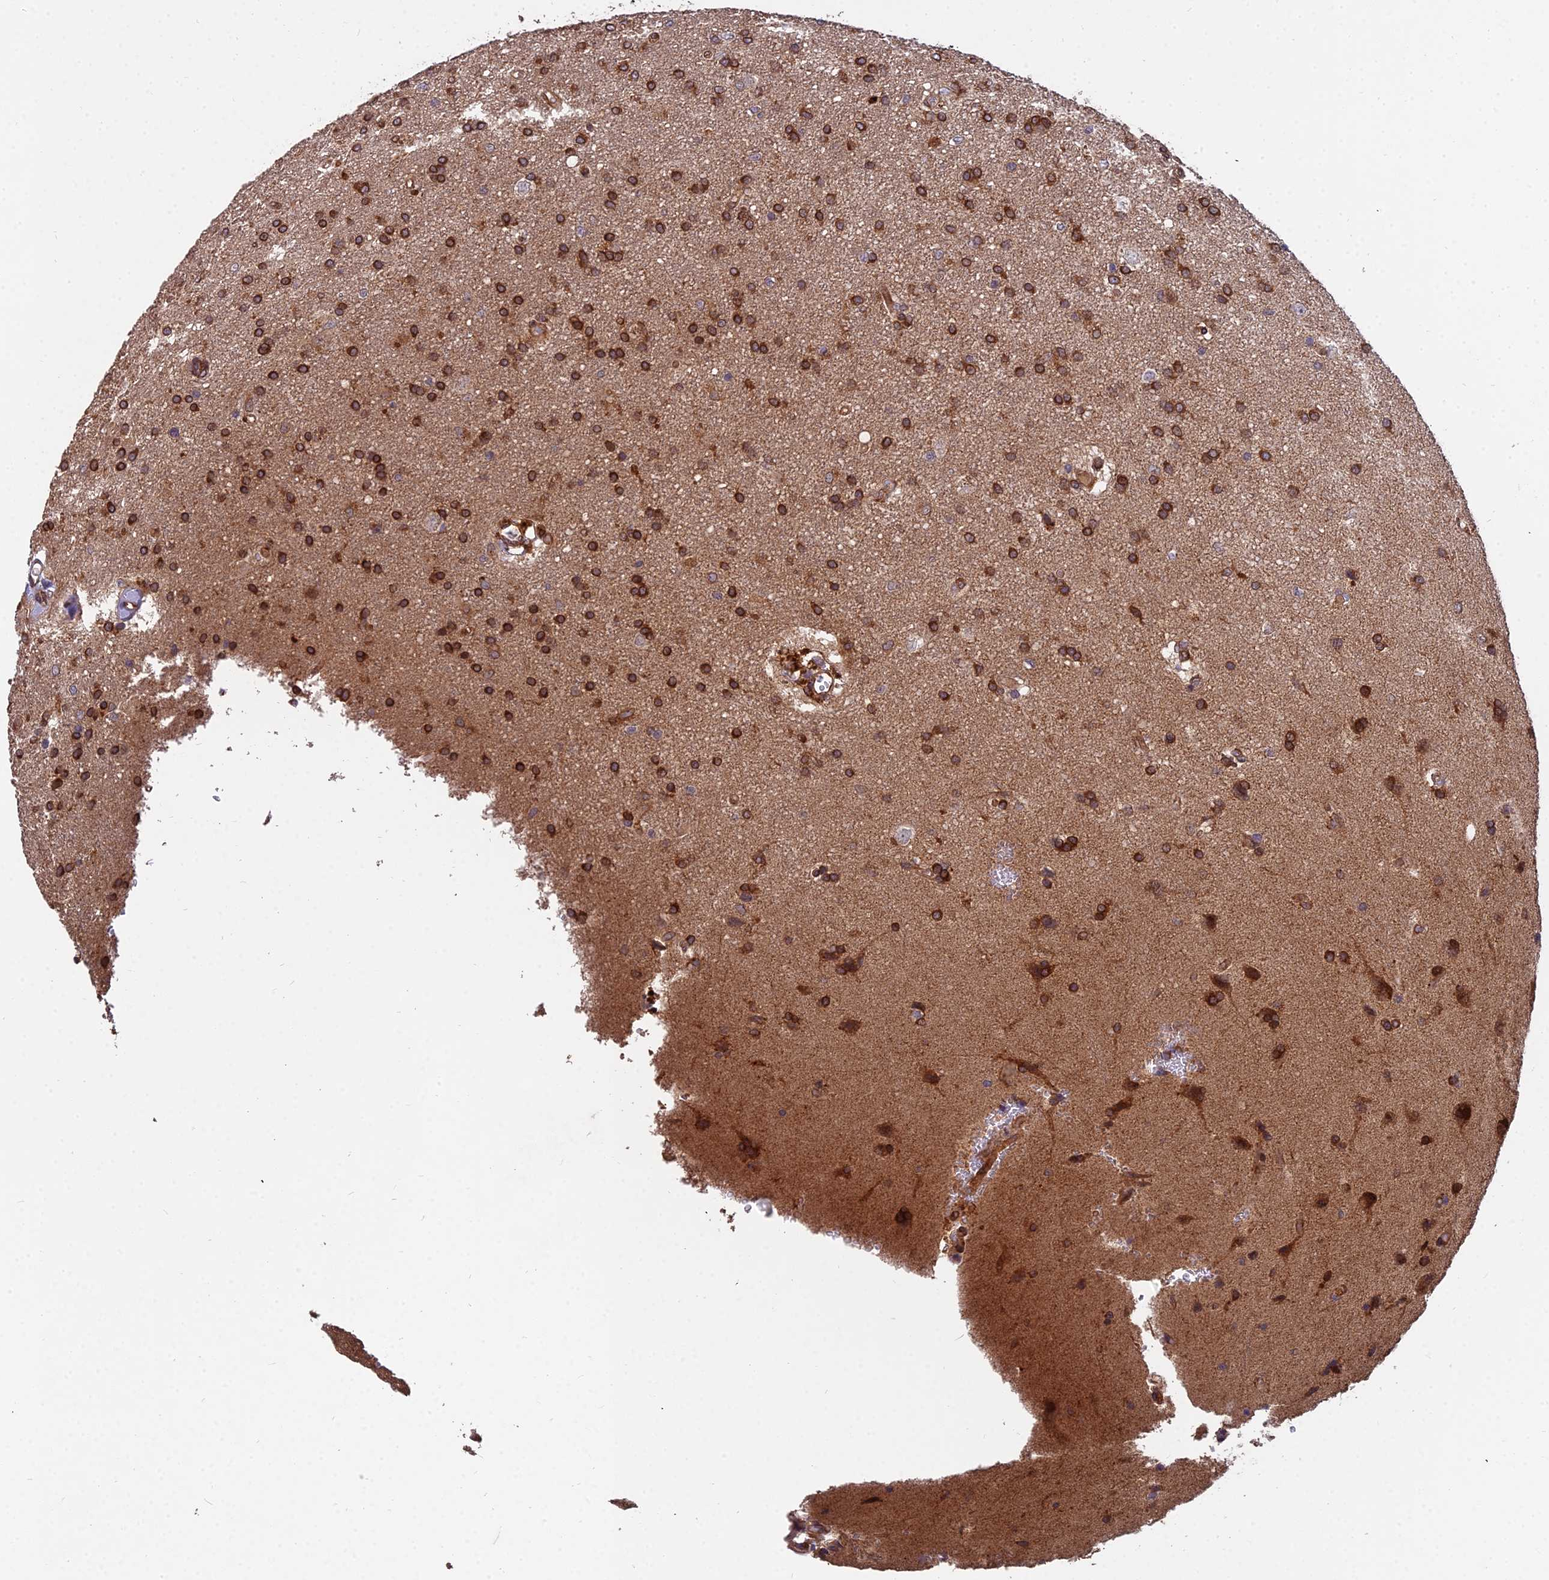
{"staining": {"intensity": "strong", "quantity": ">75%", "location": "cytoplasmic/membranous"}, "tissue": "glioma", "cell_type": "Tumor cells", "image_type": "cancer", "snomed": [{"axis": "morphology", "description": "Glioma, malignant, Low grade"}, {"axis": "topography", "description": "Brain"}], "caption": "Immunohistochemistry staining of low-grade glioma (malignant), which displays high levels of strong cytoplasmic/membranous positivity in about >75% of tumor cells indicating strong cytoplasmic/membranous protein positivity. The staining was performed using DAB (3,3'-diaminobenzidine) (brown) for protein detection and nuclei were counterstained in hematoxylin (blue).", "gene": "NDUFAF7", "patient": {"sex": "male", "age": 66}}